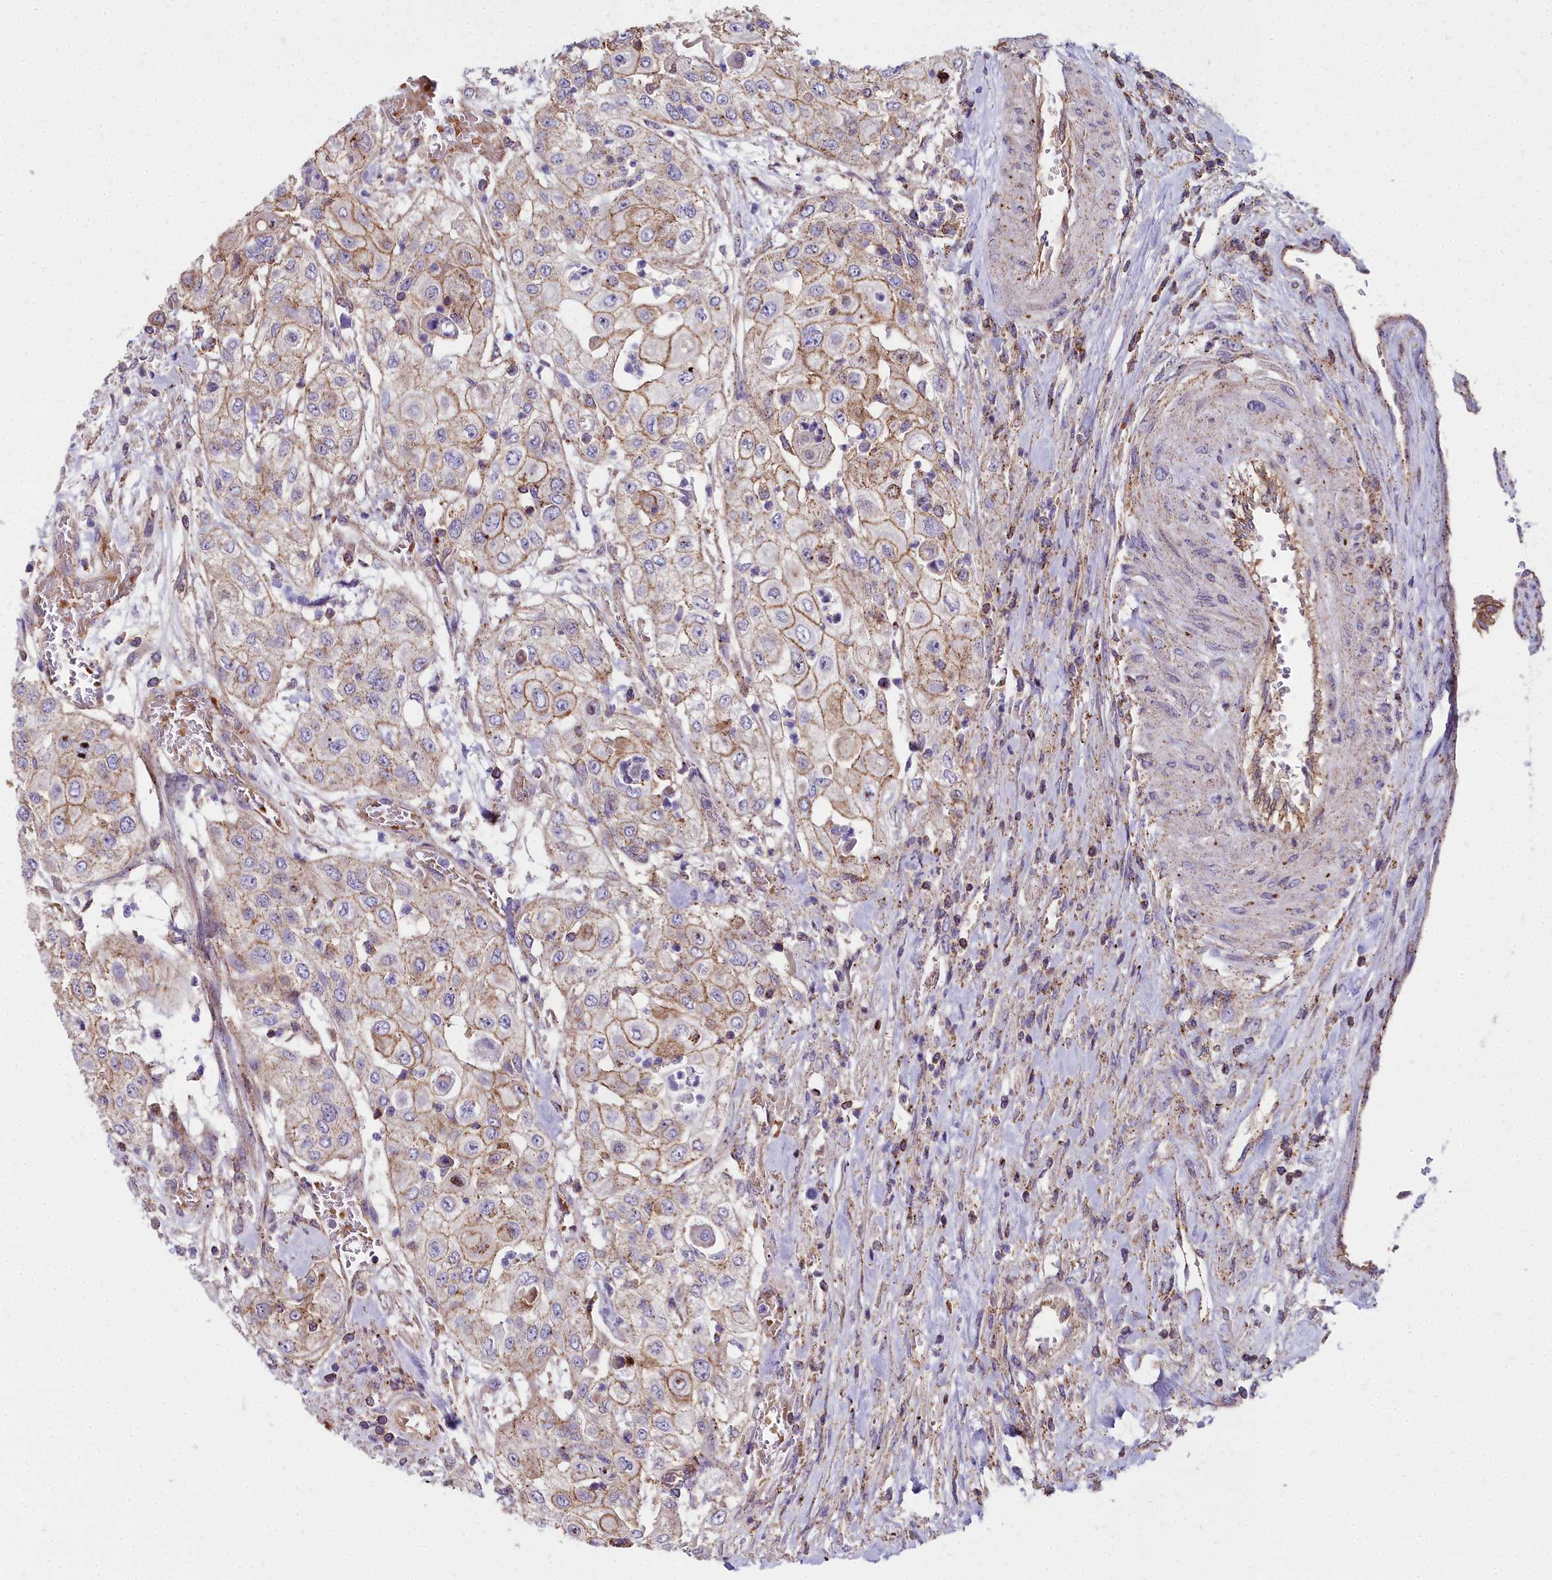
{"staining": {"intensity": "moderate", "quantity": "<25%", "location": "cytoplasmic/membranous"}, "tissue": "urothelial cancer", "cell_type": "Tumor cells", "image_type": "cancer", "snomed": [{"axis": "morphology", "description": "Urothelial carcinoma, High grade"}, {"axis": "topography", "description": "Urinary bladder"}], "caption": "Tumor cells show moderate cytoplasmic/membranous staining in approximately <25% of cells in urothelial cancer.", "gene": "FRMPD1", "patient": {"sex": "female", "age": 79}}